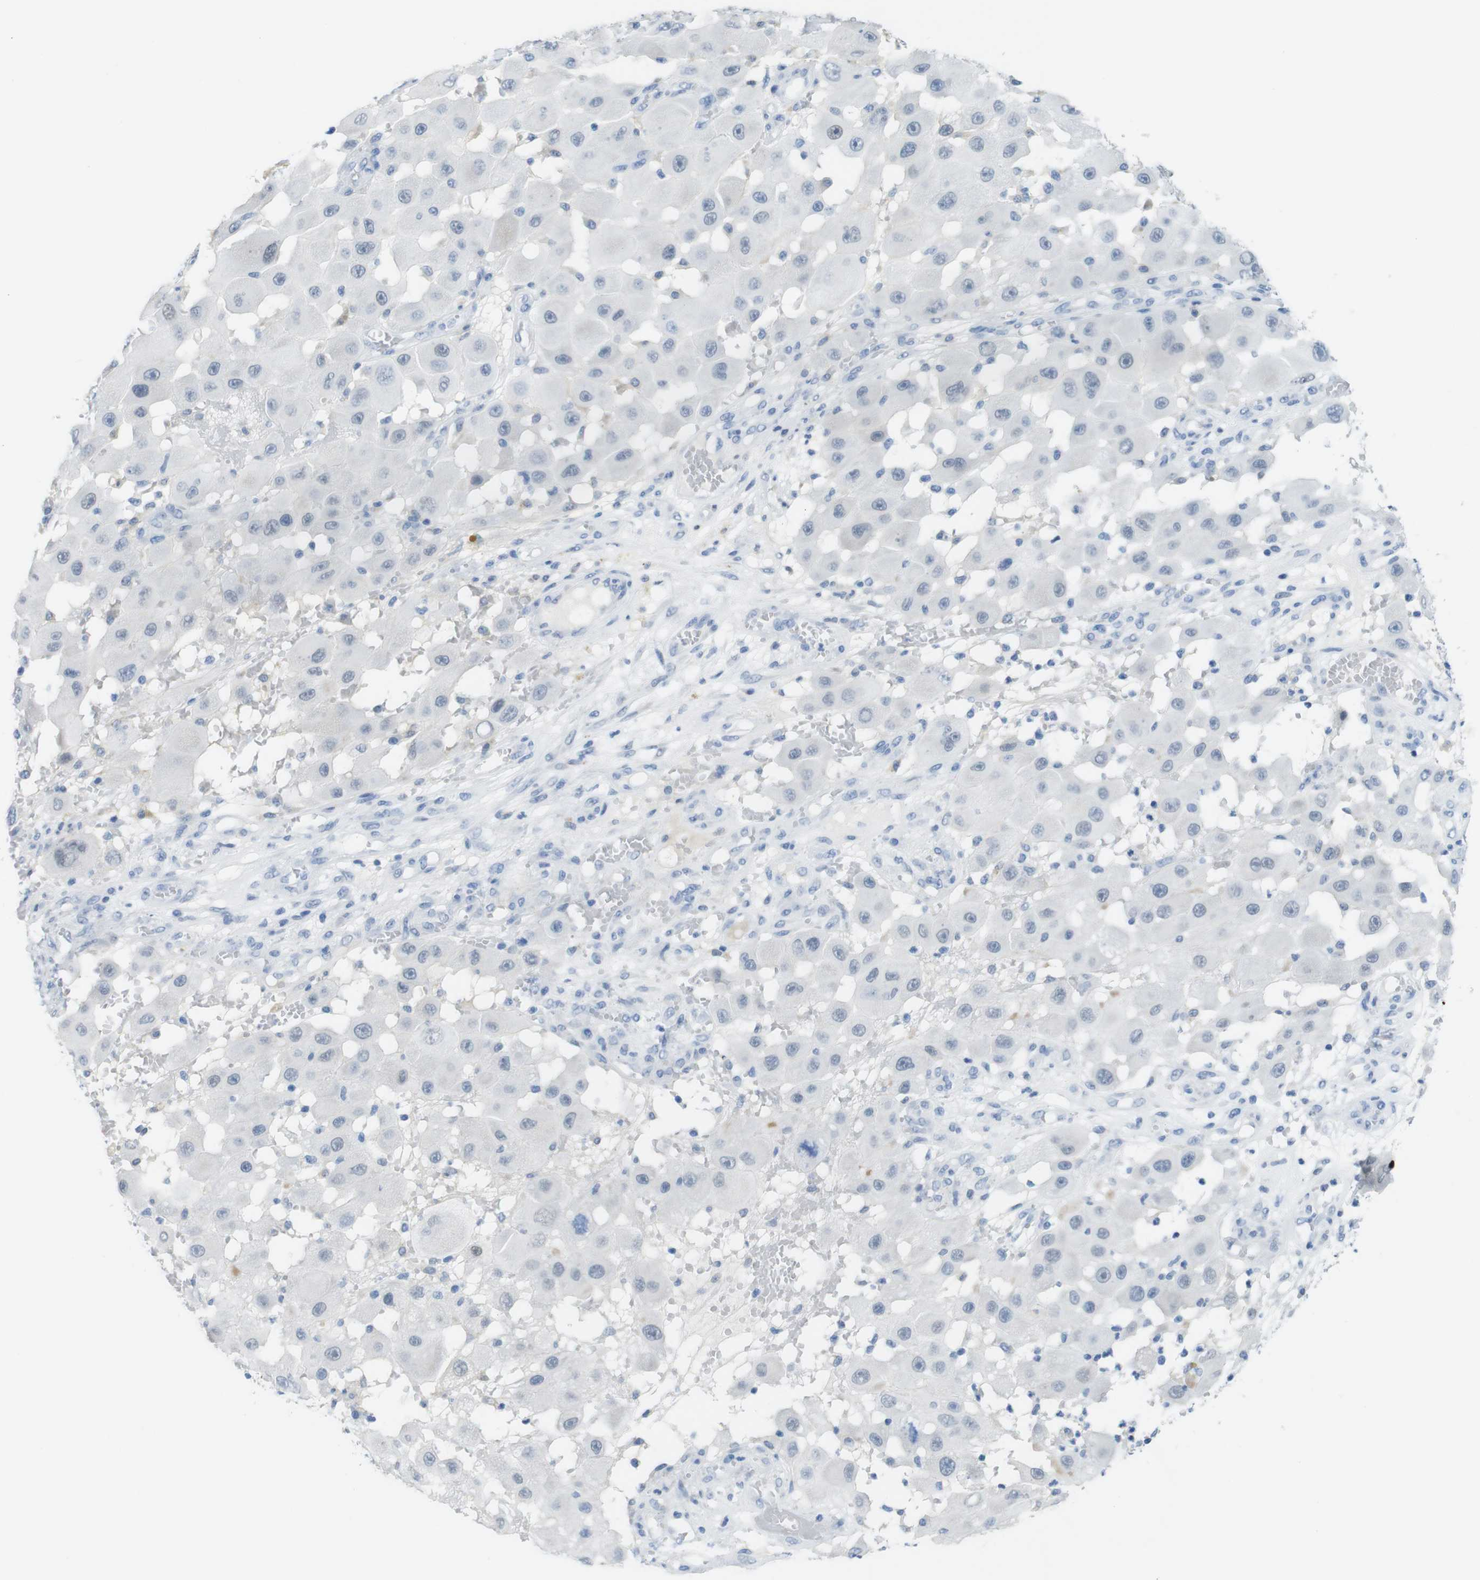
{"staining": {"intensity": "negative", "quantity": "none", "location": "none"}, "tissue": "melanoma", "cell_type": "Tumor cells", "image_type": "cancer", "snomed": [{"axis": "morphology", "description": "Malignant melanoma, NOS"}, {"axis": "topography", "description": "Skin"}], "caption": "High magnification brightfield microscopy of malignant melanoma stained with DAB (3,3'-diaminobenzidine) (brown) and counterstained with hematoxylin (blue): tumor cells show no significant staining. (Stains: DAB immunohistochemistry with hematoxylin counter stain, Microscopy: brightfield microscopy at high magnification).", "gene": "OPN1SW", "patient": {"sex": "female", "age": 81}}